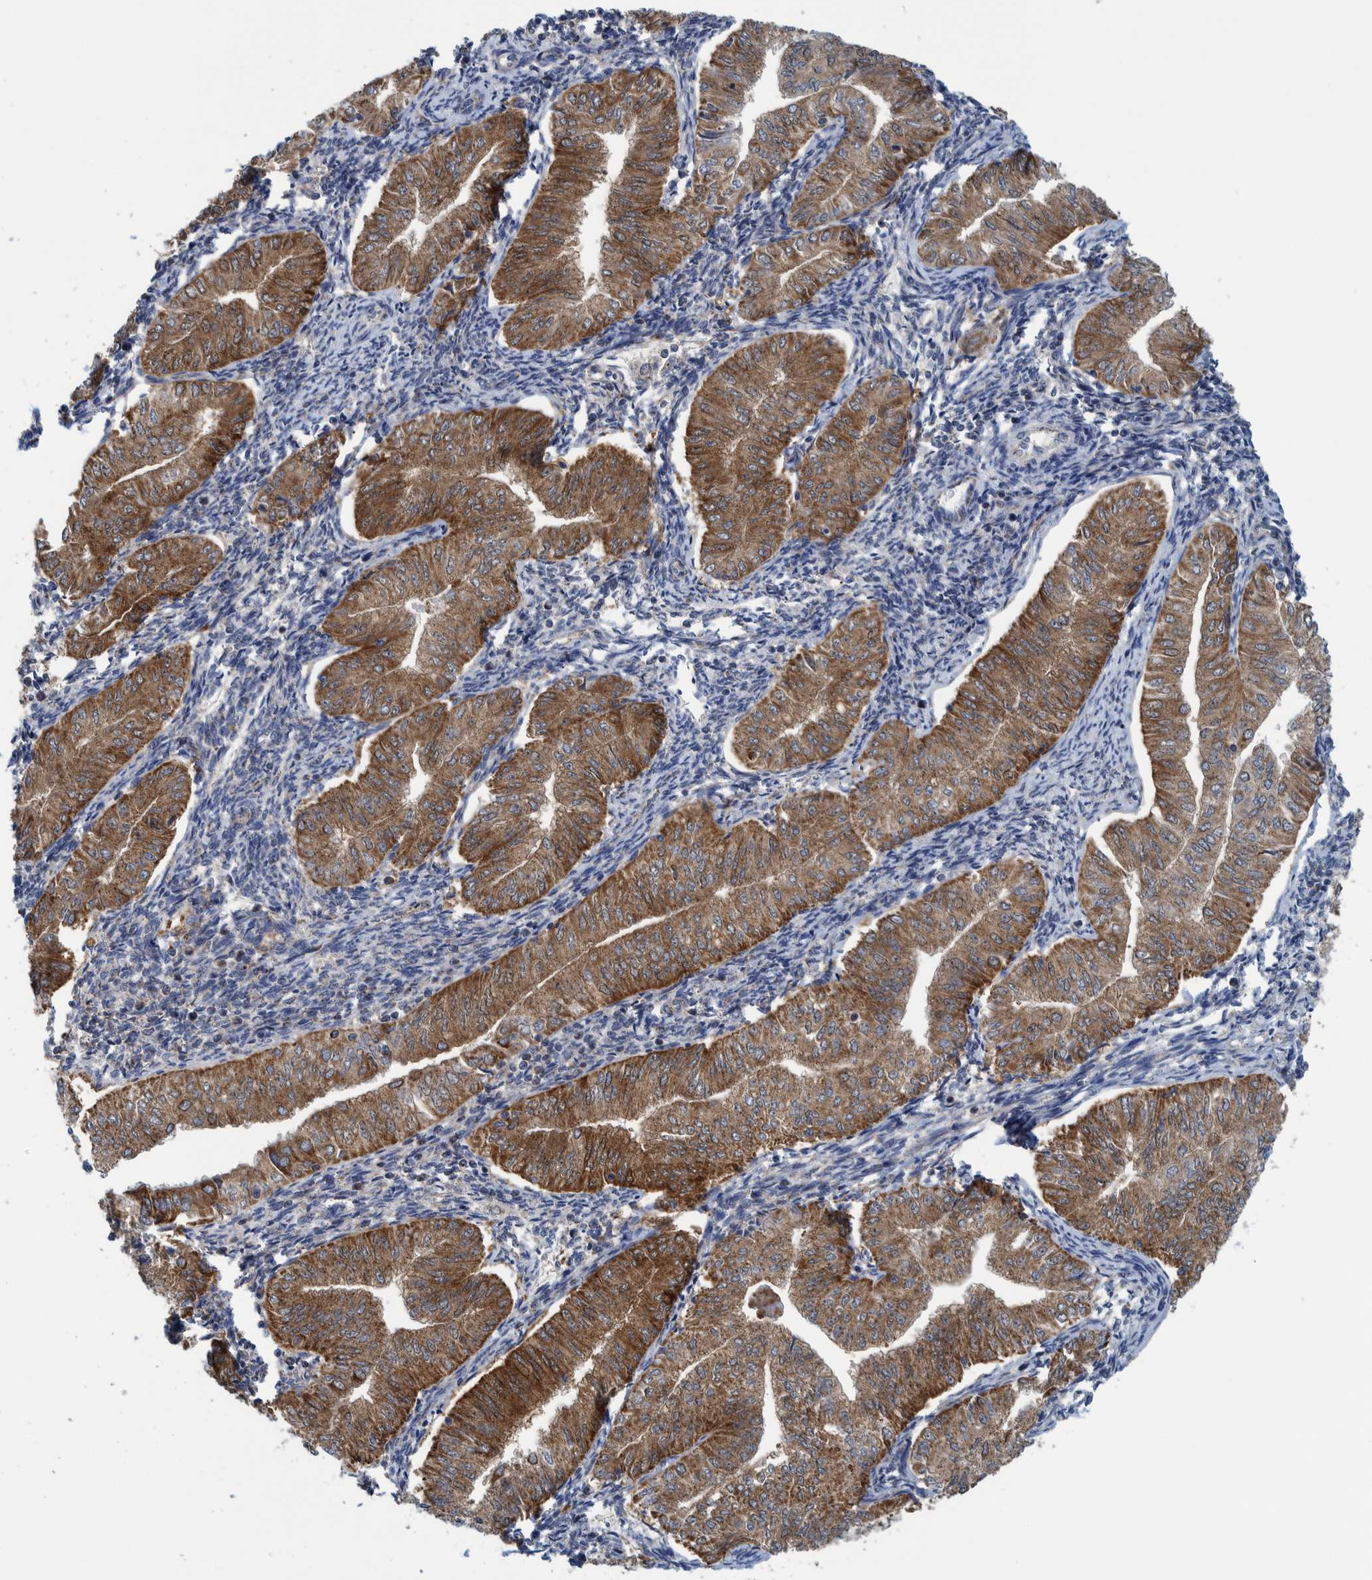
{"staining": {"intensity": "strong", "quantity": ">75%", "location": "cytoplasmic/membranous"}, "tissue": "endometrial cancer", "cell_type": "Tumor cells", "image_type": "cancer", "snomed": [{"axis": "morphology", "description": "Normal tissue, NOS"}, {"axis": "morphology", "description": "Adenocarcinoma, NOS"}, {"axis": "topography", "description": "Endometrium"}], "caption": "Protein analysis of endometrial cancer tissue reveals strong cytoplasmic/membranous expression in about >75% of tumor cells.", "gene": "MRPS7", "patient": {"sex": "female", "age": 53}}